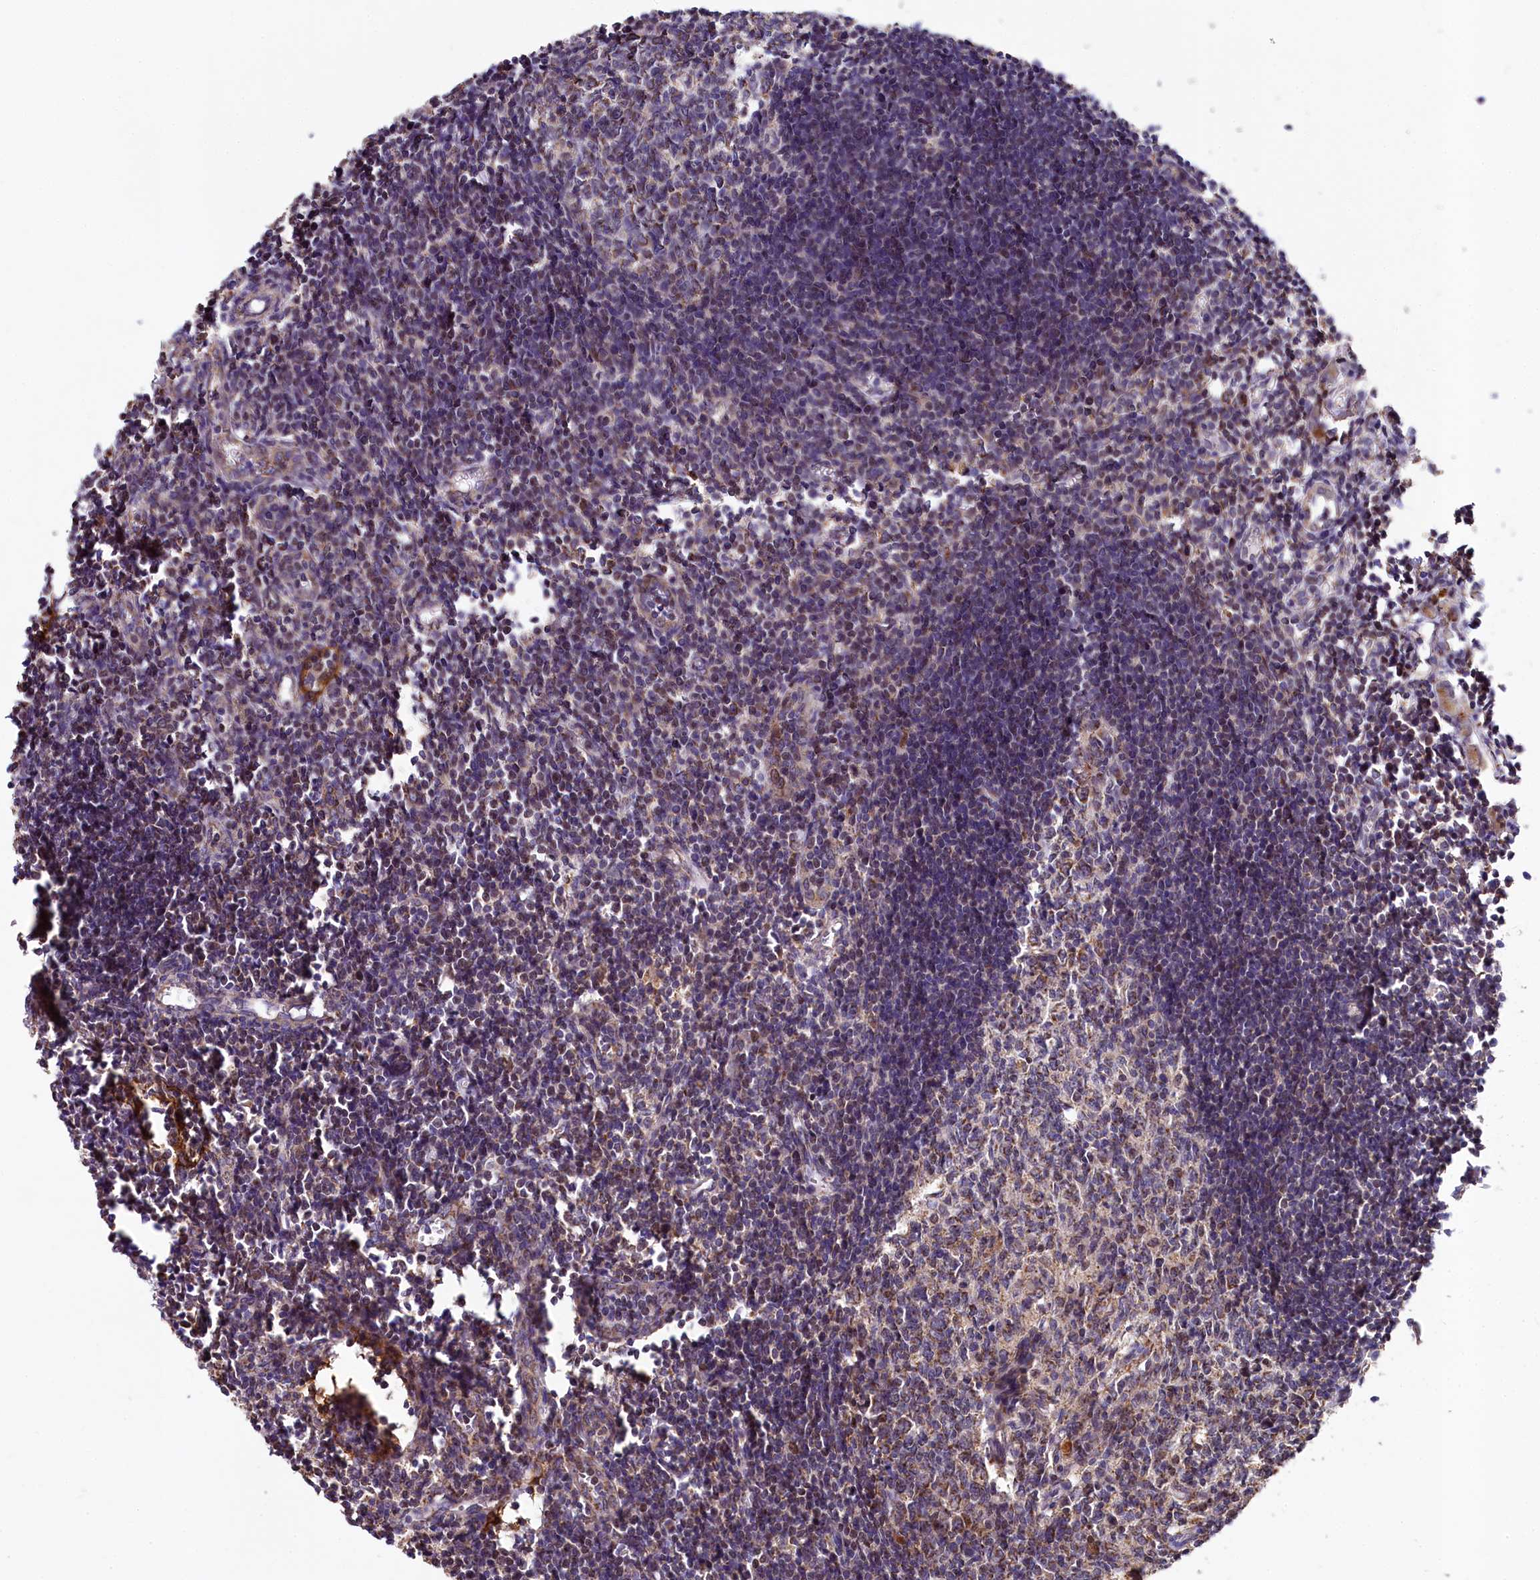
{"staining": {"intensity": "moderate", "quantity": "25%-75%", "location": "cytoplasmic/membranous"}, "tissue": "lymph node", "cell_type": "Germinal center cells", "image_type": "normal", "snomed": [{"axis": "morphology", "description": "Normal tissue, NOS"}, {"axis": "morphology", "description": "Malignant melanoma, Metastatic site"}, {"axis": "topography", "description": "Lymph node"}], "caption": "IHC histopathology image of normal human lymph node stained for a protein (brown), which exhibits medium levels of moderate cytoplasmic/membranous staining in approximately 25%-75% of germinal center cells.", "gene": "SPRYD3", "patient": {"sex": "male", "age": 41}}